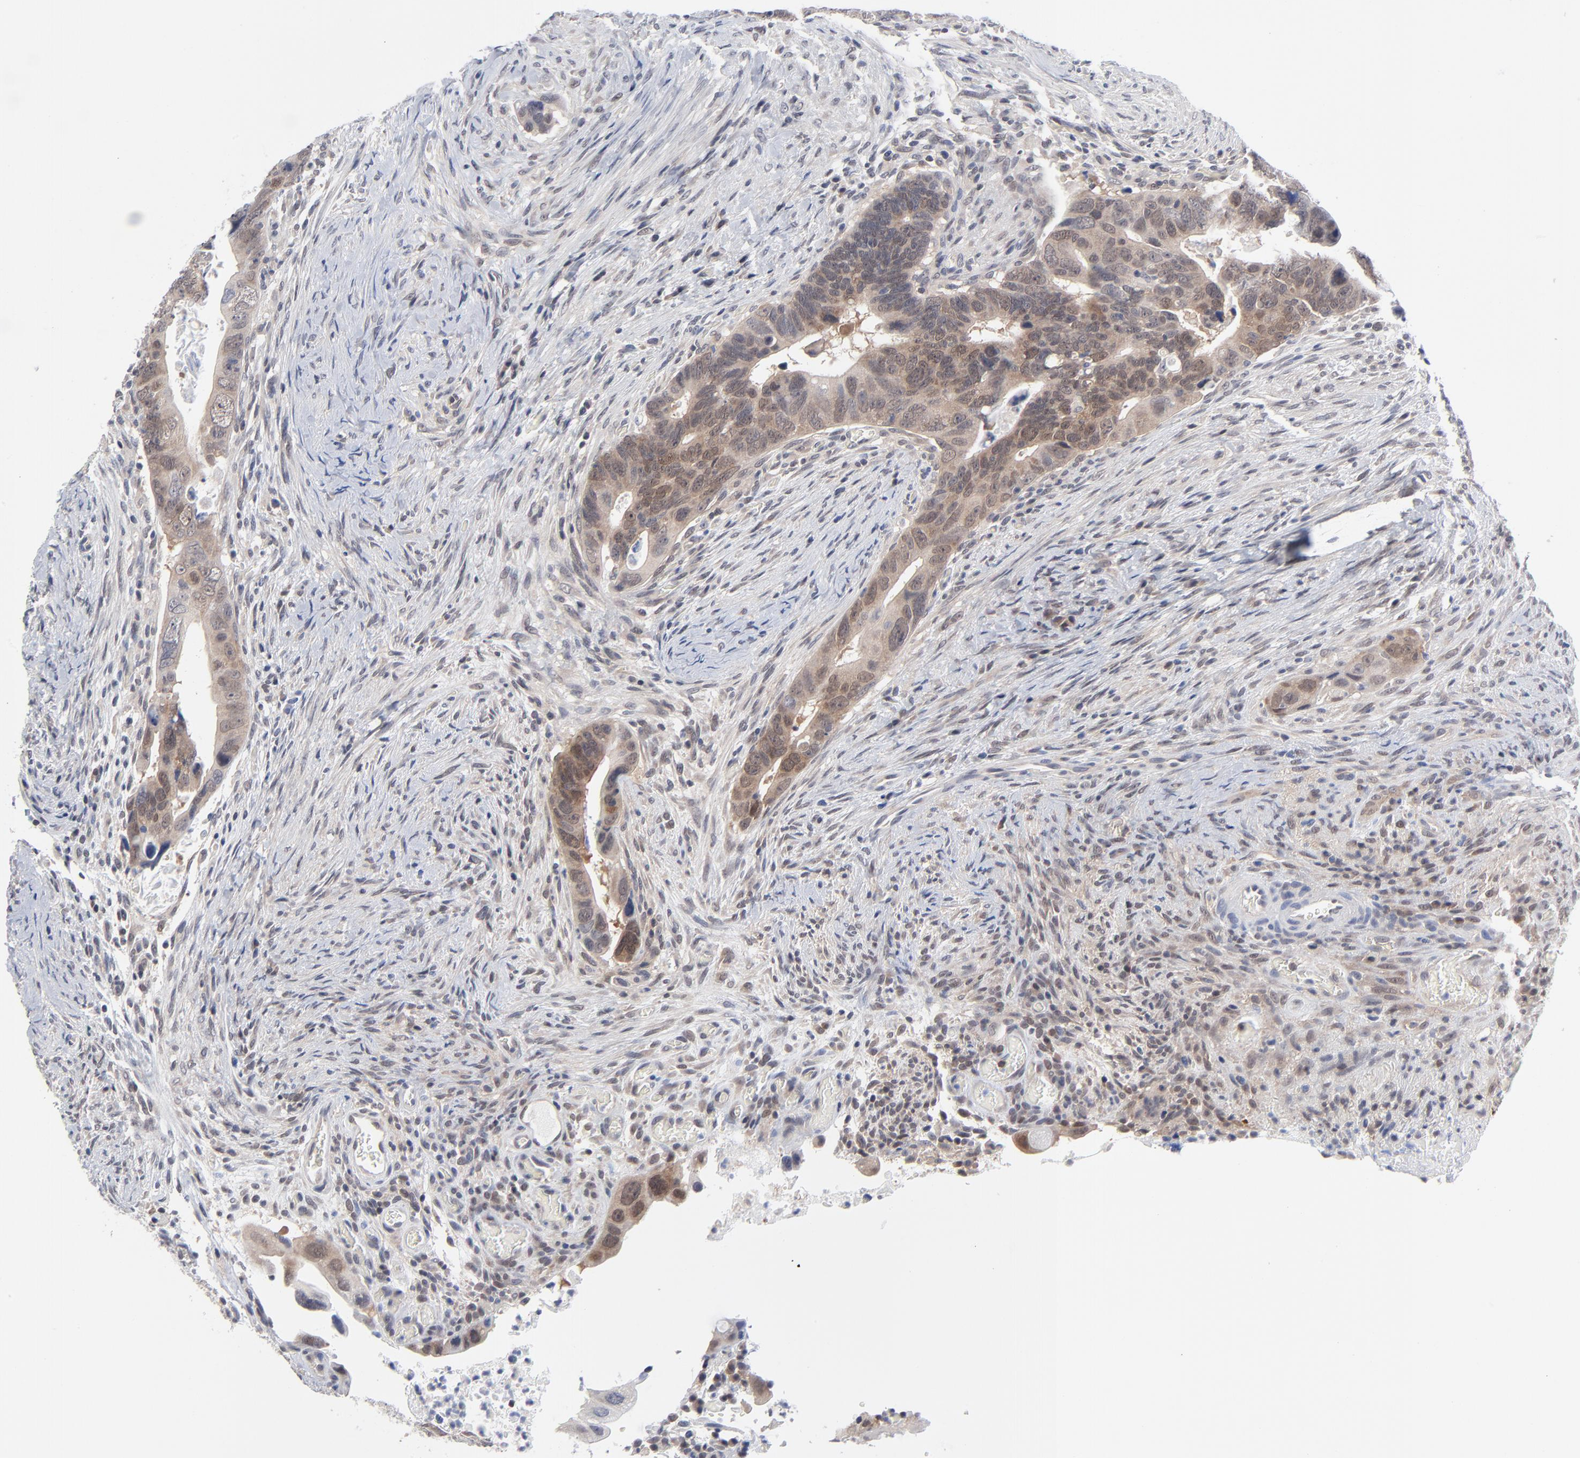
{"staining": {"intensity": "weak", "quantity": ">75%", "location": "cytoplasmic/membranous"}, "tissue": "colorectal cancer", "cell_type": "Tumor cells", "image_type": "cancer", "snomed": [{"axis": "morphology", "description": "Adenocarcinoma, NOS"}, {"axis": "topography", "description": "Rectum"}], "caption": "Brown immunohistochemical staining in colorectal cancer demonstrates weak cytoplasmic/membranous expression in about >75% of tumor cells. Nuclei are stained in blue.", "gene": "RPS6KB1", "patient": {"sex": "male", "age": 53}}